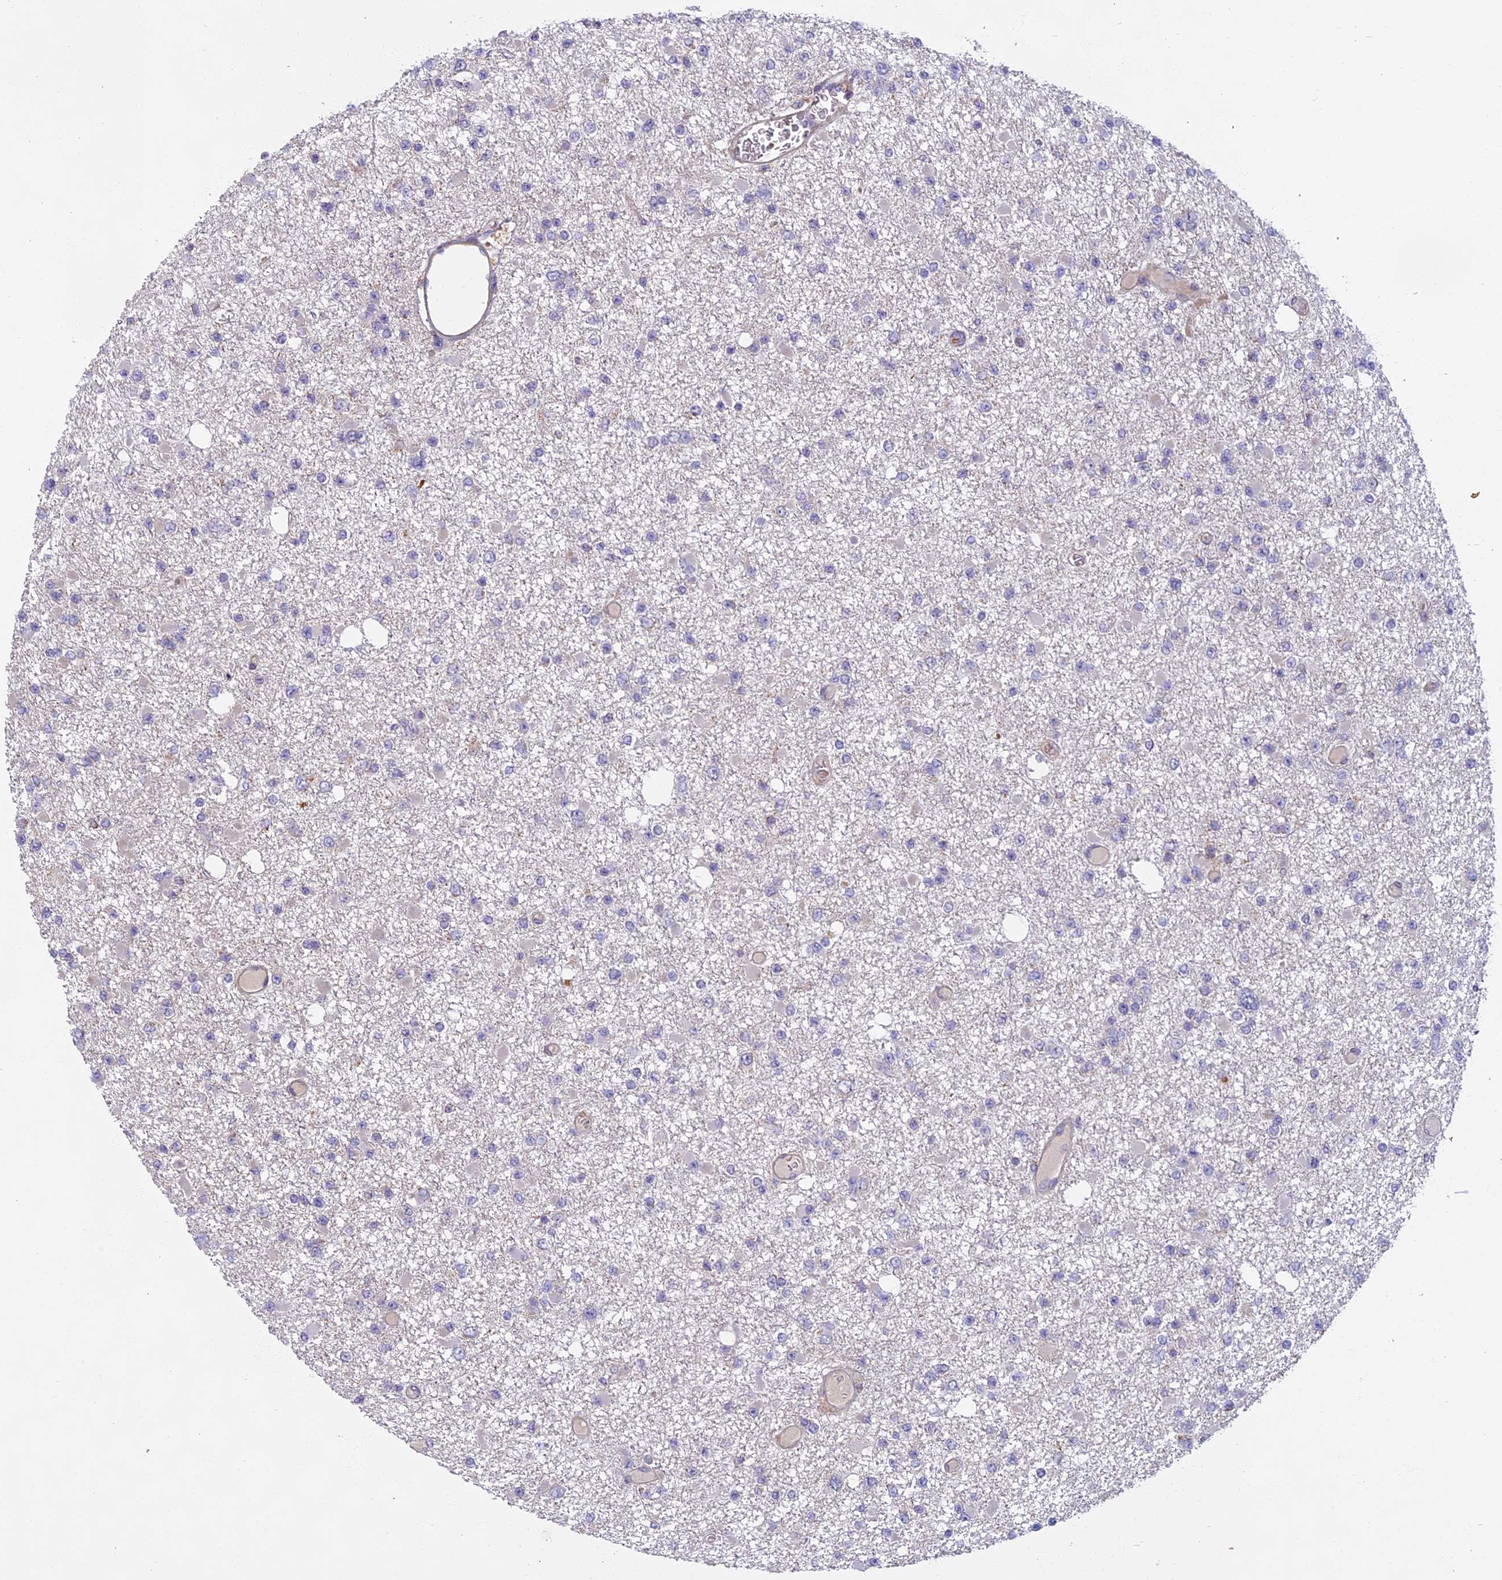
{"staining": {"intensity": "negative", "quantity": "none", "location": "none"}, "tissue": "glioma", "cell_type": "Tumor cells", "image_type": "cancer", "snomed": [{"axis": "morphology", "description": "Glioma, malignant, Low grade"}, {"axis": "topography", "description": "Brain"}], "caption": "An image of glioma stained for a protein demonstrates no brown staining in tumor cells.", "gene": "EDAR", "patient": {"sex": "female", "age": 22}}